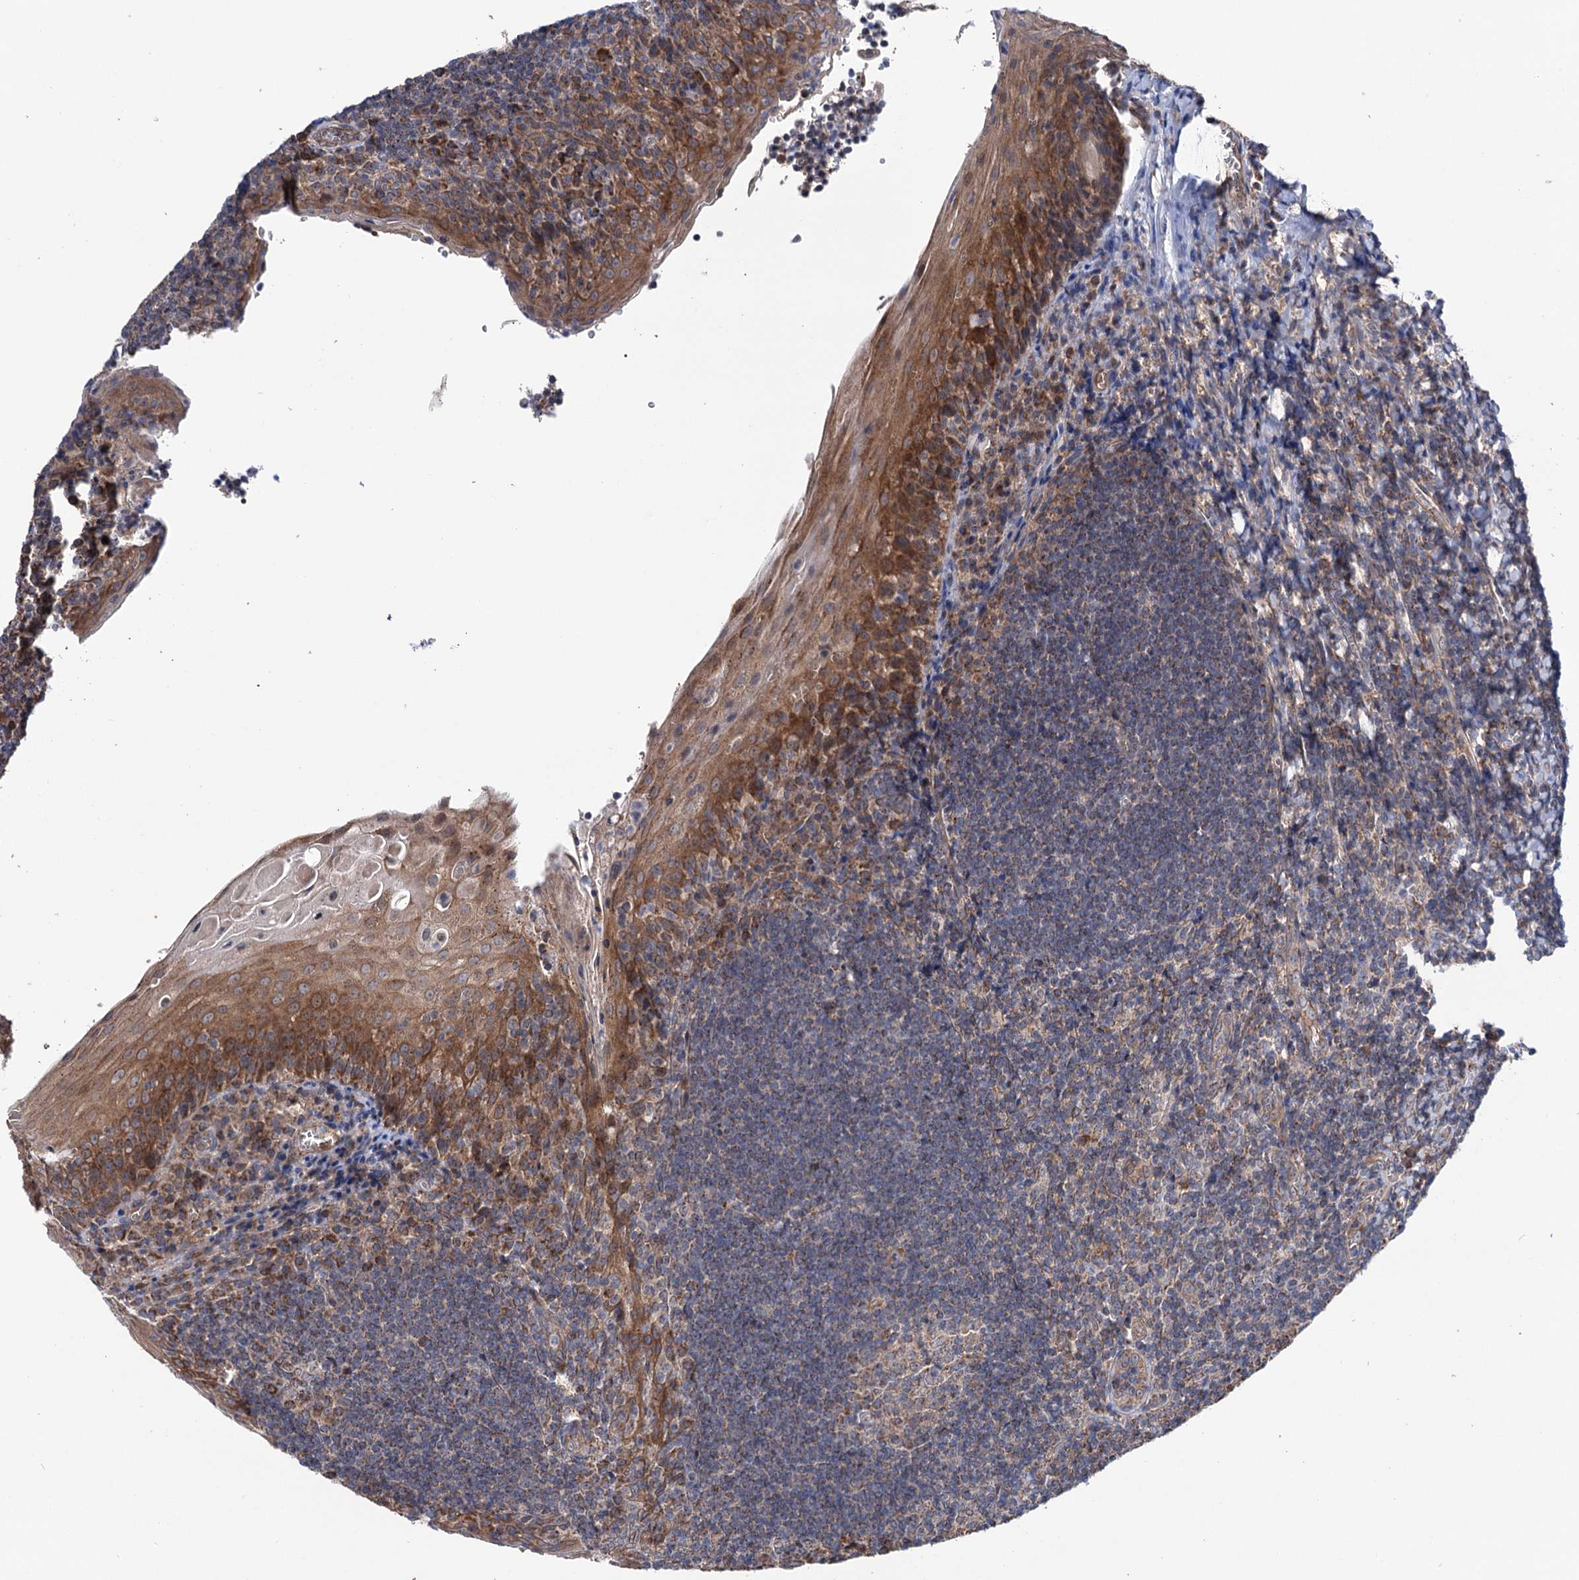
{"staining": {"intensity": "moderate", "quantity": "25%-75%", "location": "cytoplasmic/membranous"}, "tissue": "tonsil", "cell_type": "Germinal center cells", "image_type": "normal", "snomed": [{"axis": "morphology", "description": "Normal tissue, NOS"}, {"axis": "topography", "description": "Tonsil"}], "caption": "IHC (DAB (3,3'-diaminobenzidine)) staining of unremarkable human tonsil exhibits moderate cytoplasmic/membranous protein positivity in approximately 25%-75% of germinal center cells. (Brightfield microscopy of DAB IHC at high magnification).", "gene": "SUCLA2", "patient": {"sex": "male", "age": 27}}